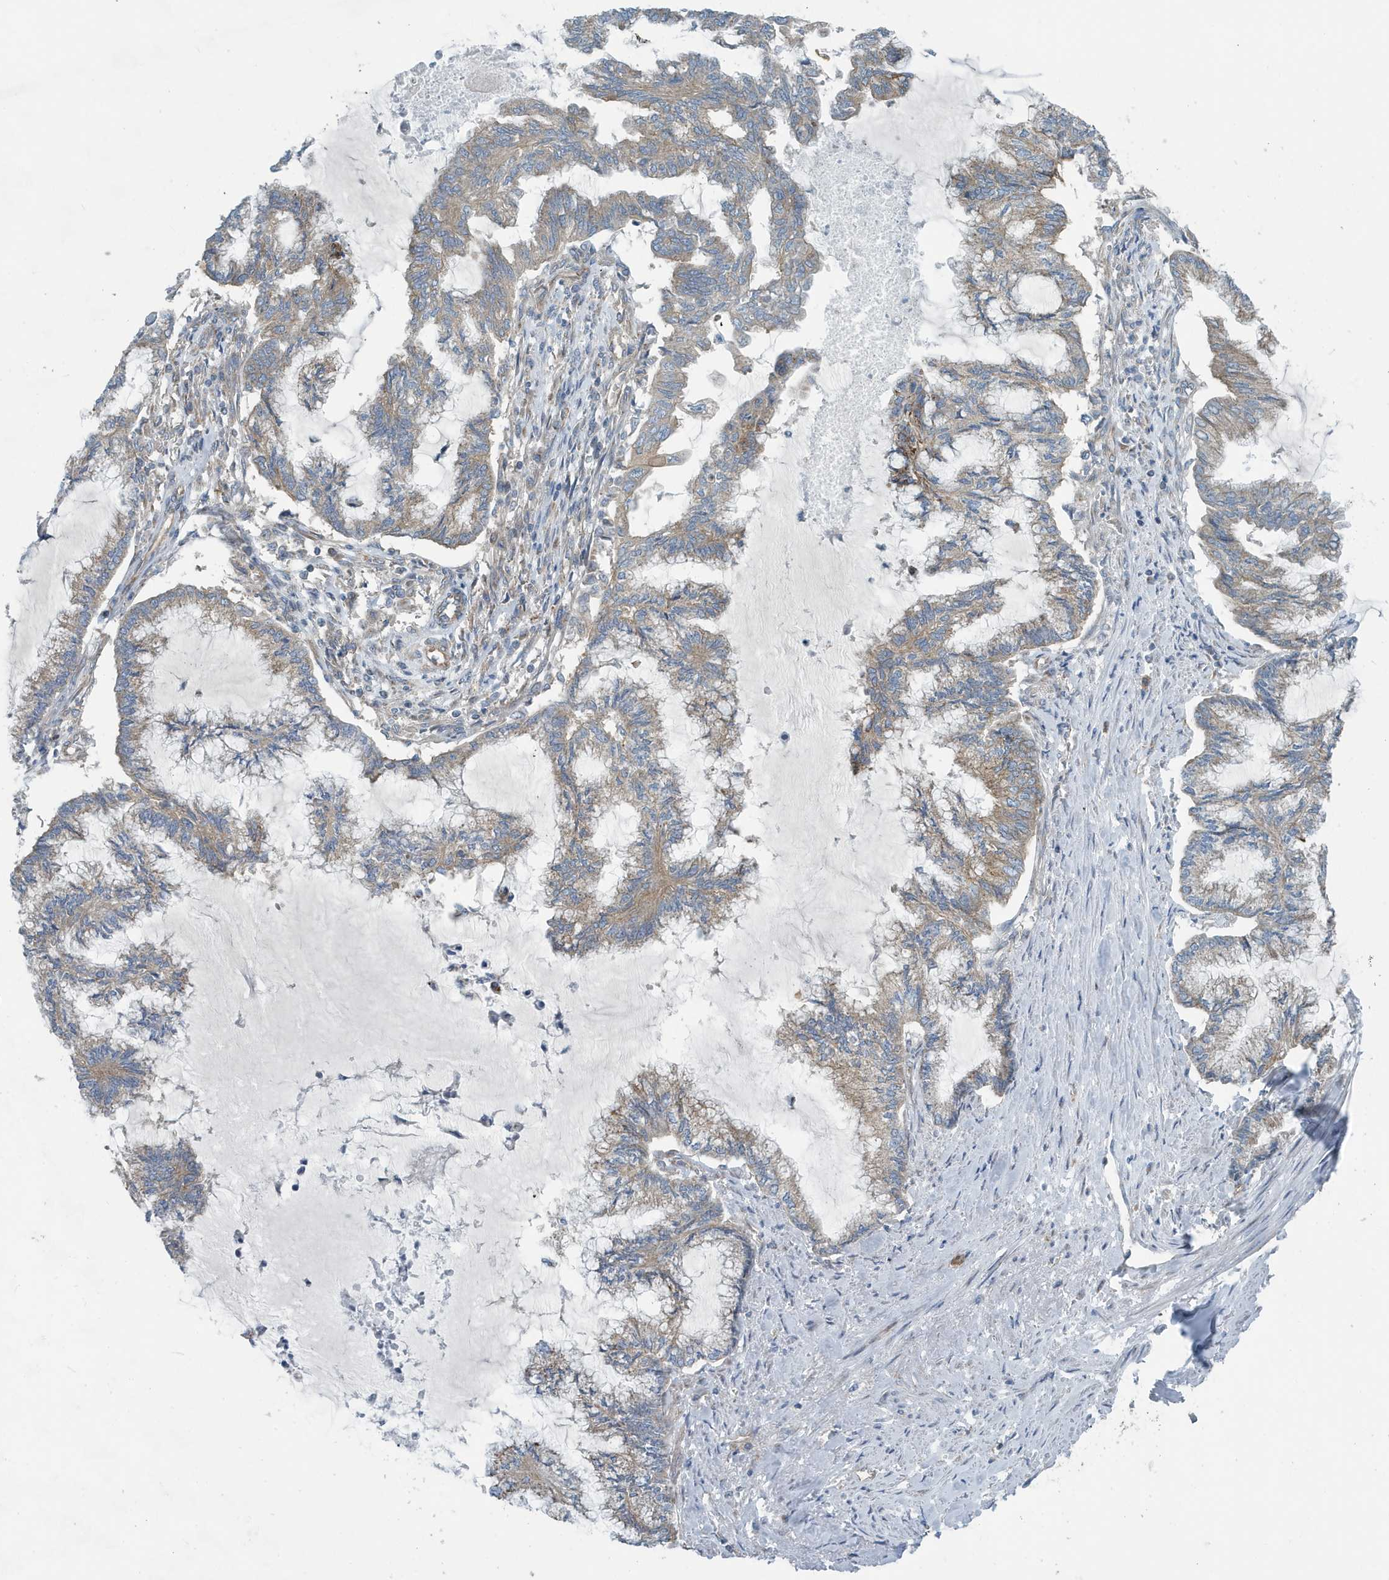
{"staining": {"intensity": "weak", "quantity": ">75%", "location": "cytoplasmic/membranous"}, "tissue": "endometrial cancer", "cell_type": "Tumor cells", "image_type": "cancer", "snomed": [{"axis": "morphology", "description": "Adenocarcinoma, NOS"}, {"axis": "topography", "description": "Endometrium"}], "caption": "Endometrial cancer tissue shows weak cytoplasmic/membranous positivity in approximately >75% of tumor cells Nuclei are stained in blue.", "gene": "PPM1M", "patient": {"sex": "female", "age": 86}}